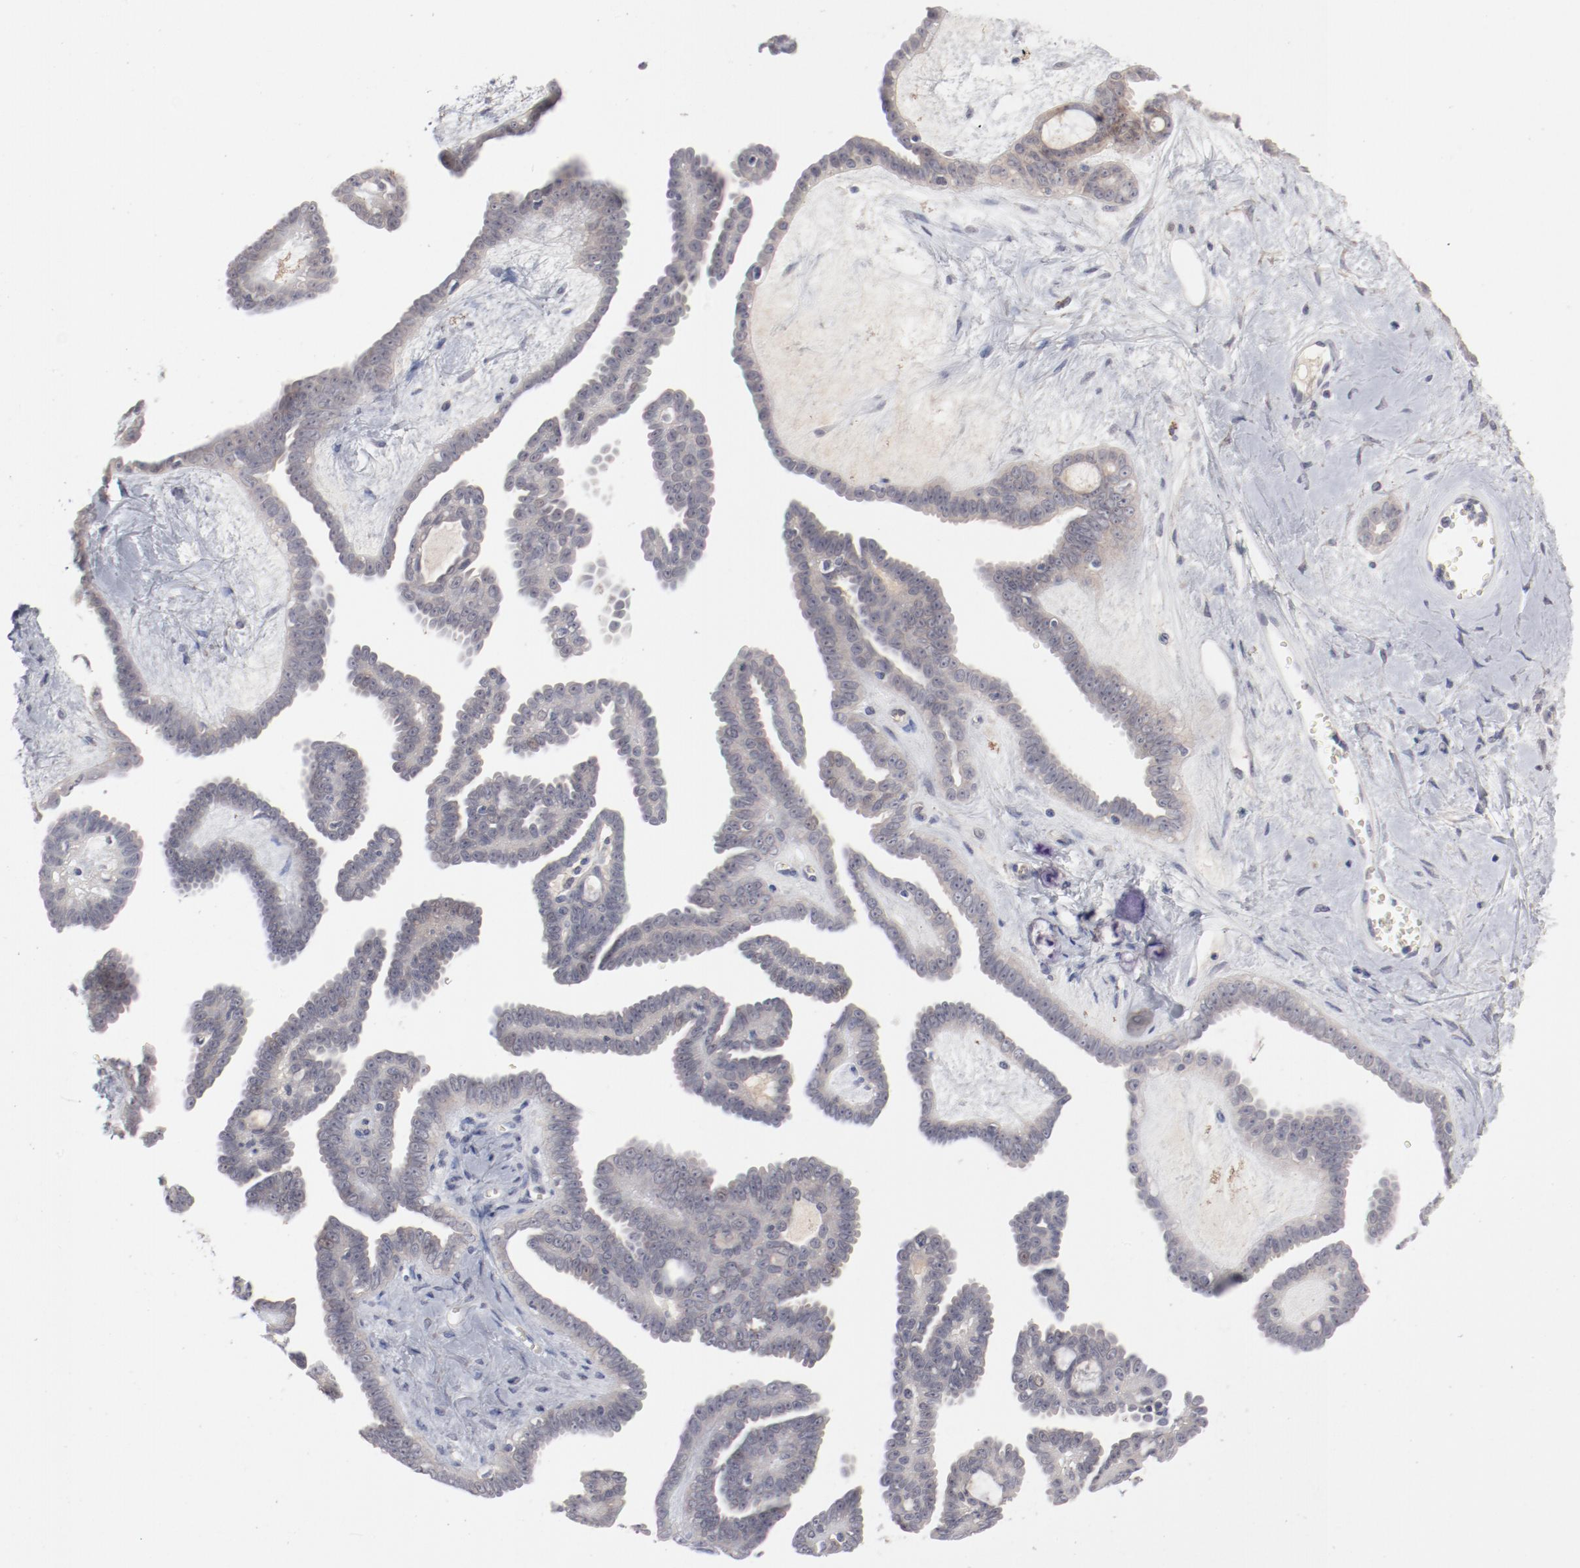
{"staining": {"intensity": "weak", "quantity": "<25%", "location": "cytoplasmic/membranous"}, "tissue": "ovarian cancer", "cell_type": "Tumor cells", "image_type": "cancer", "snomed": [{"axis": "morphology", "description": "Cystadenocarcinoma, serous, NOS"}, {"axis": "topography", "description": "Ovary"}], "caption": "IHC image of neoplastic tissue: human ovarian cancer stained with DAB (3,3'-diaminobenzidine) shows no significant protein positivity in tumor cells.", "gene": "SH3BGR", "patient": {"sex": "female", "age": 71}}